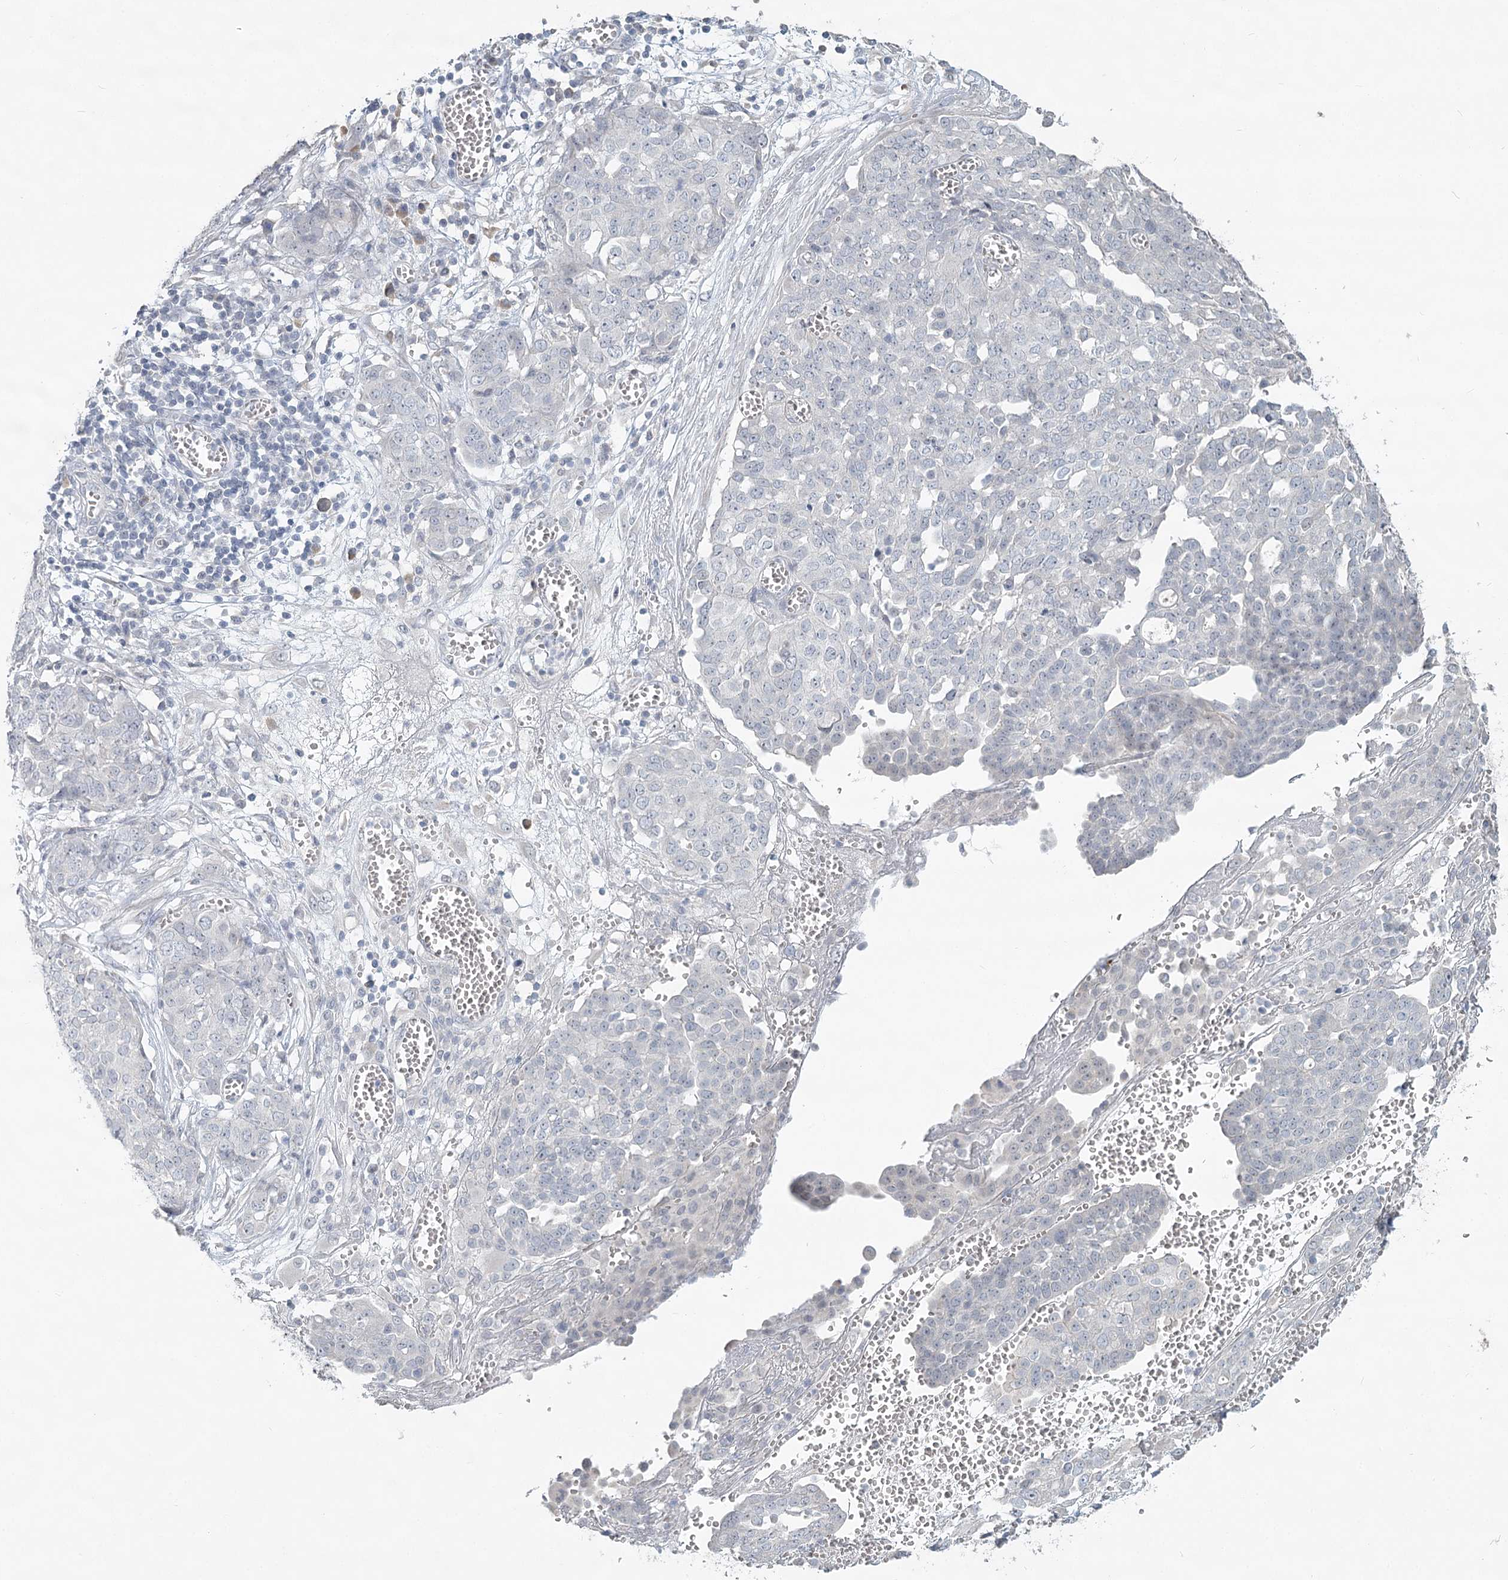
{"staining": {"intensity": "negative", "quantity": "none", "location": "none"}, "tissue": "ovarian cancer", "cell_type": "Tumor cells", "image_type": "cancer", "snomed": [{"axis": "morphology", "description": "Cystadenocarcinoma, serous, NOS"}, {"axis": "topography", "description": "Soft tissue"}, {"axis": "topography", "description": "Ovary"}], "caption": "Ovarian cancer was stained to show a protein in brown. There is no significant staining in tumor cells. (DAB immunohistochemistry visualized using brightfield microscopy, high magnification).", "gene": "SLC9A3", "patient": {"sex": "female", "age": 57}}